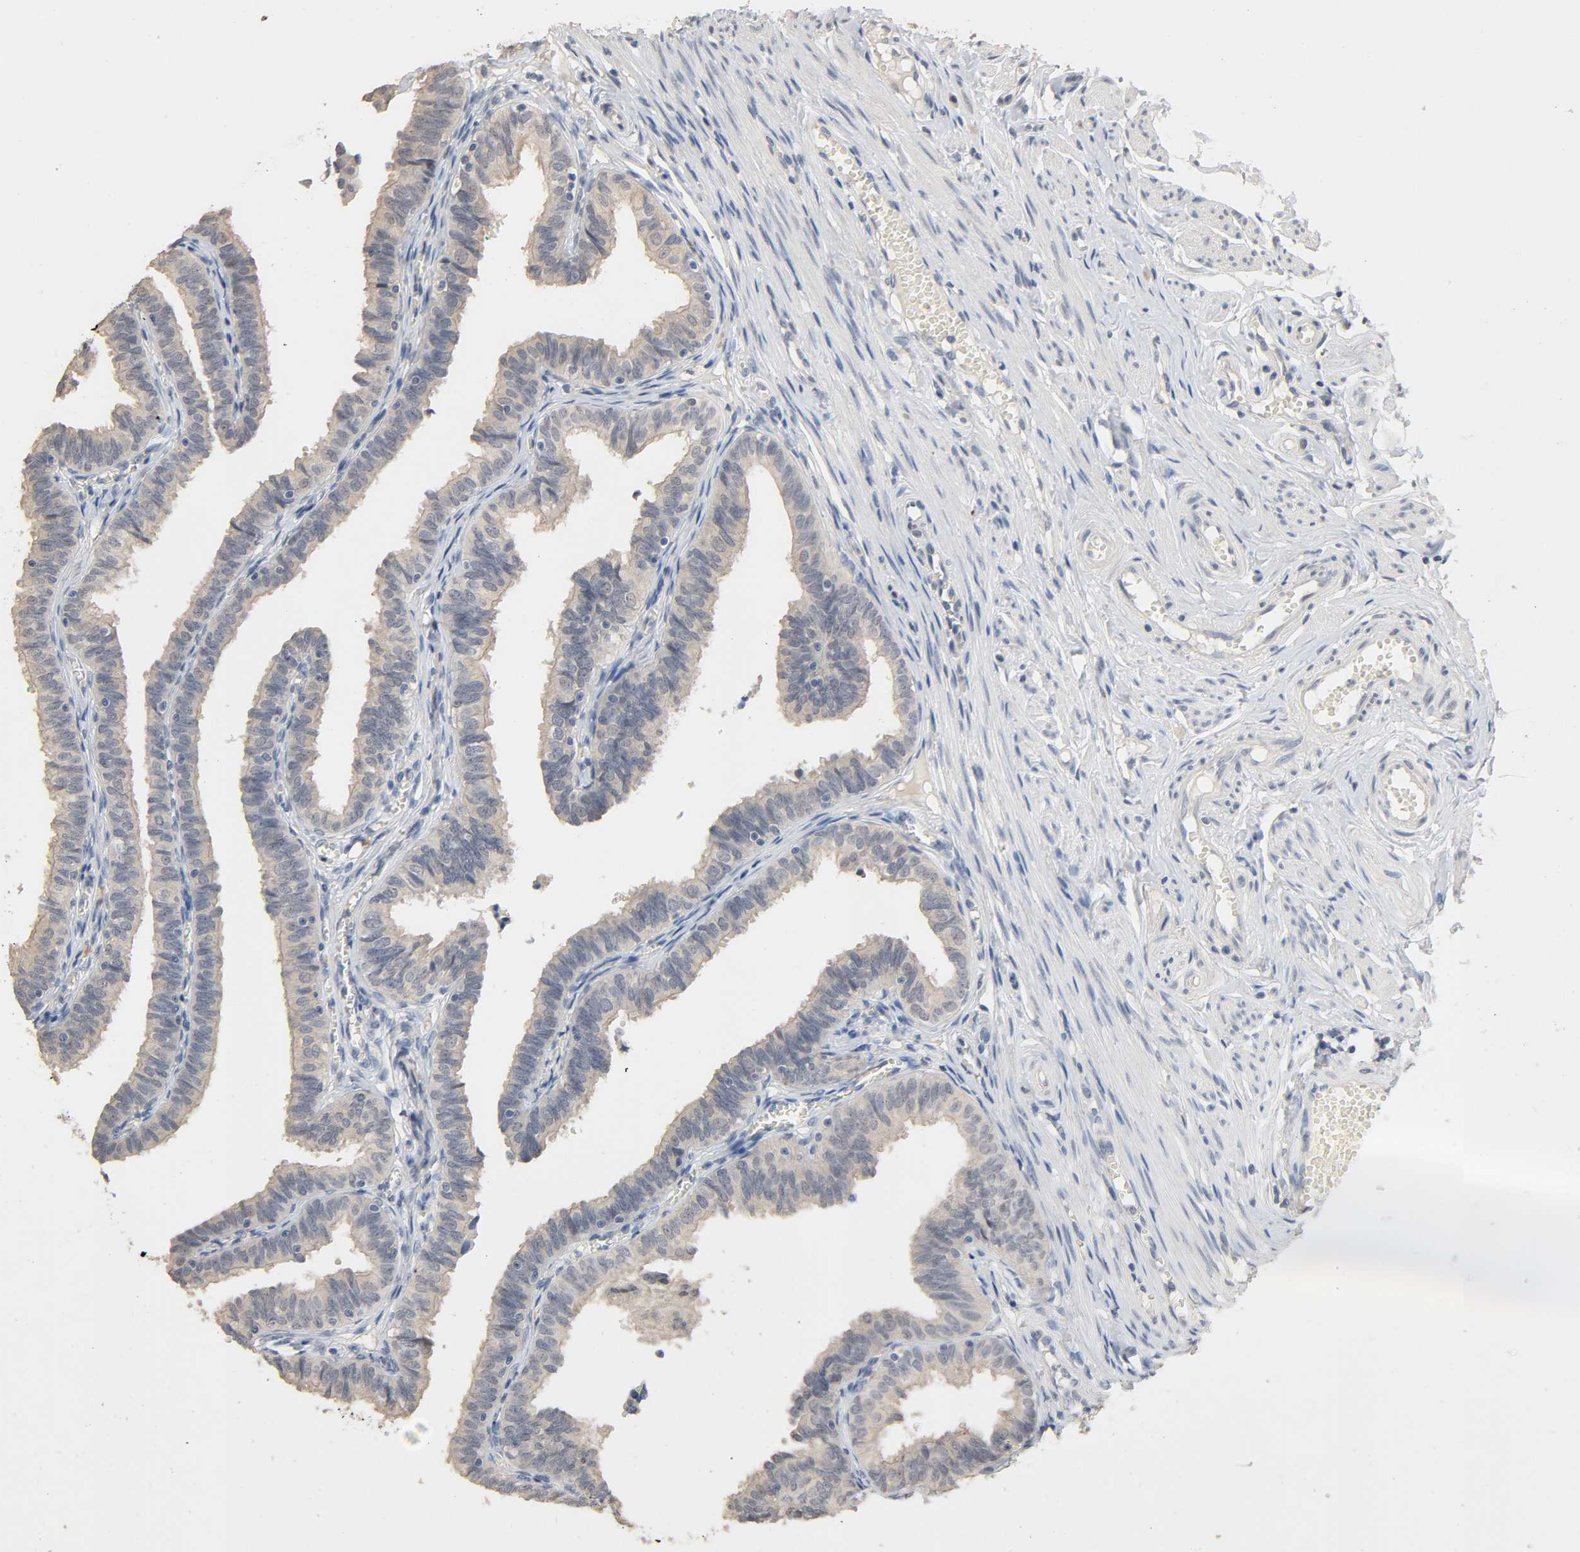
{"staining": {"intensity": "weak", "quantity": "25%-75%", "location": "cytoplasmic/membranous"}, "tissue": "fallopian tube", "cell_type": "Glandular cells", "image_type": "normal", "snomed": [{"axis": "morphology", "description": "Normal tissue, NOS"}, {"axis": "topography", "description": "Fallopian tube"}], "caption": "Immunohistochemistry (DAB (3,3'-diaminobenzidine)) staining of benign human fallopian tube exhibits weak cytoplasmic/membranous protein staining in approximately 25%-75% of glandular cells. Nuclei are stained in blue.", "gene": "MAGEA8", "patient": {"sex": "female", "age": 46}}